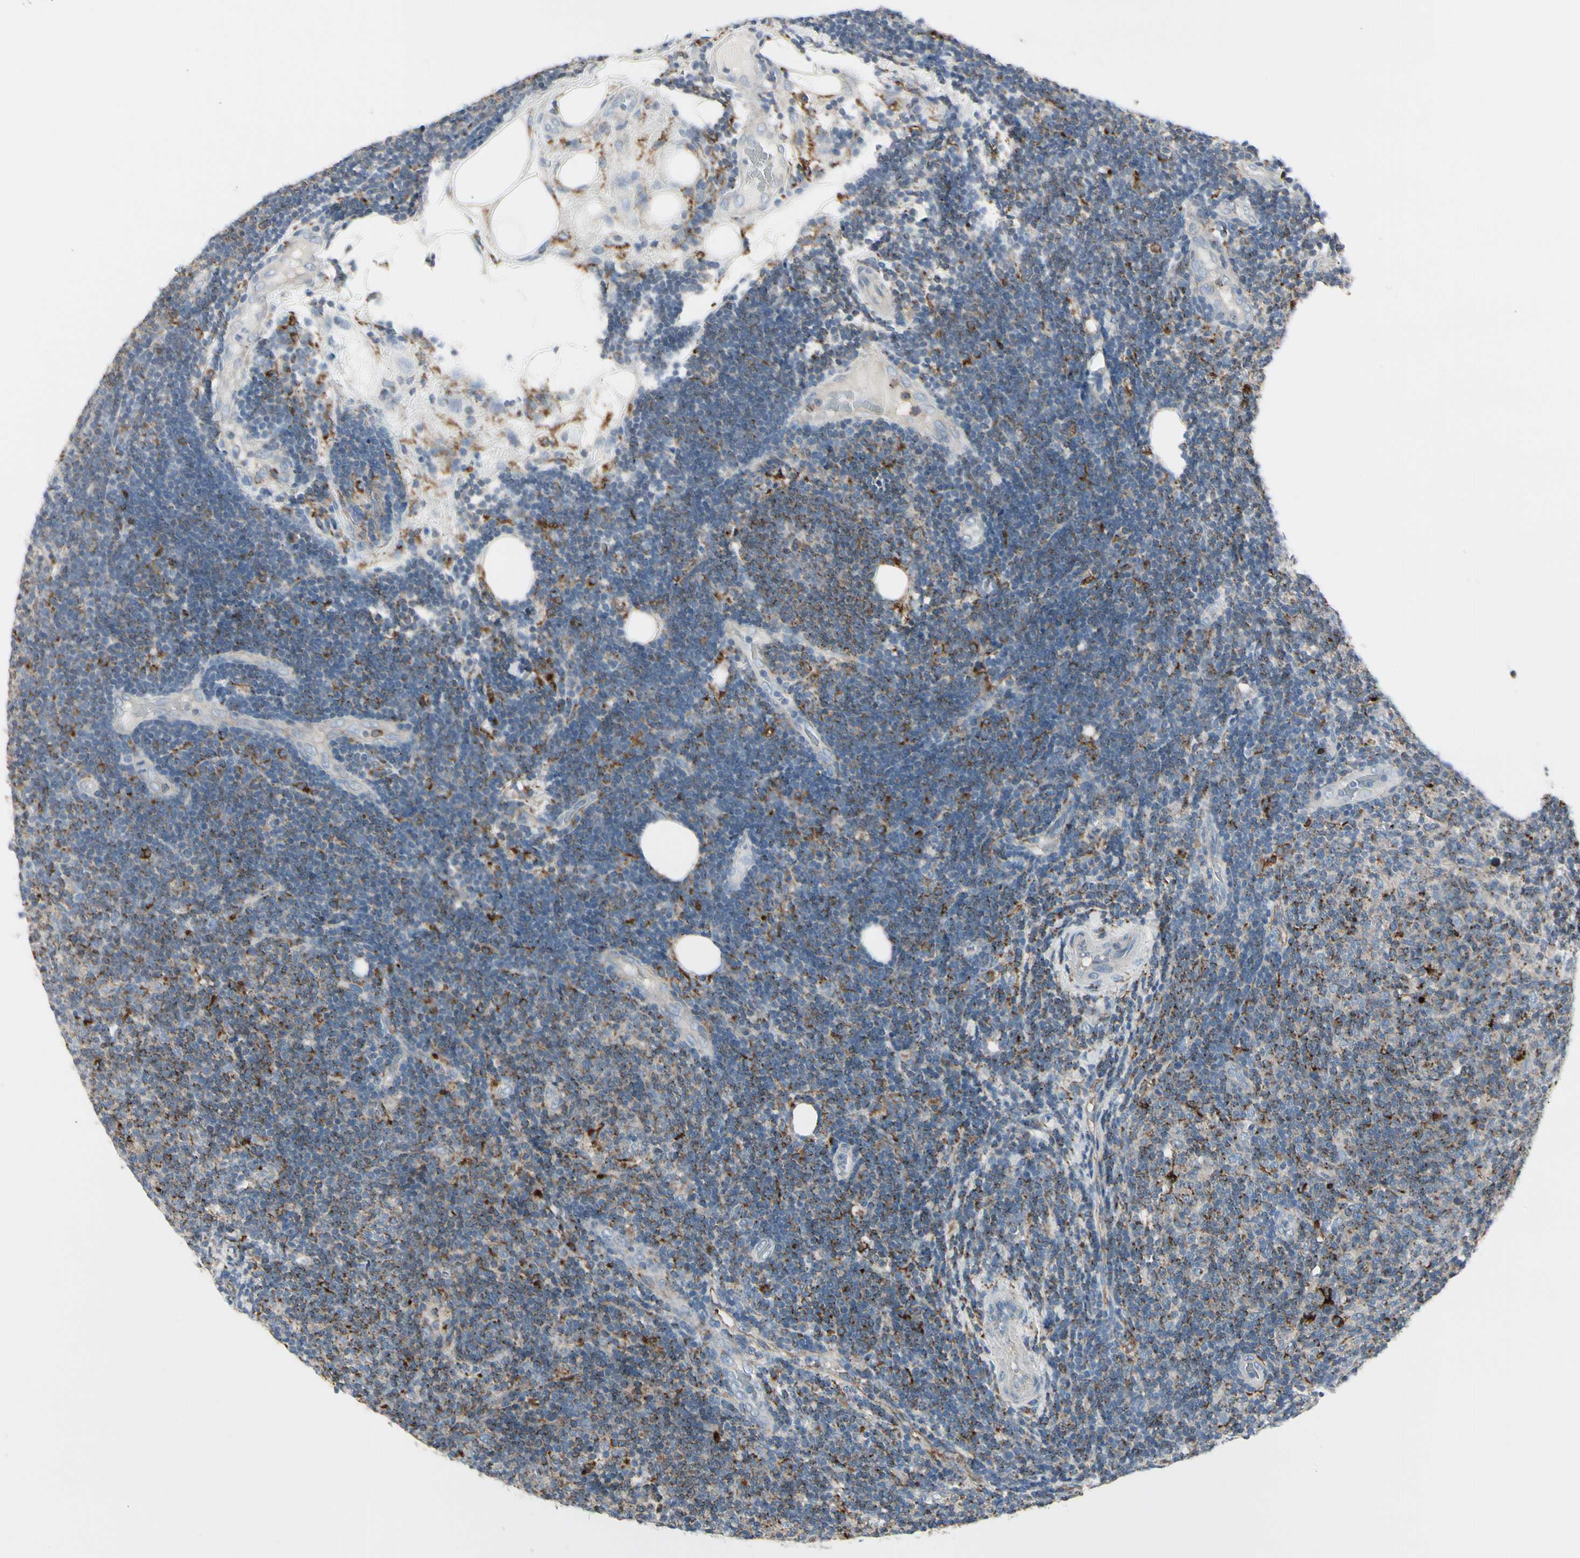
{"staining": {"intensity": "moderate", "quantity": "<25%", "location": "cytoplasmic/membranous"}, "tissue": "lymphoma", "cell_type": "Tumor cells", "image_type": "cancer", "snomed": [{"axis": "morphology", "description": "Malignant lymphoma, non-Hodgkin's type, Low grade"}, {"axis": "topography", "description": "Lymph node"}], "caption": "An IHC micrograph of tumor tissue is shown. Protein staining in brown labels moderate cytoplasmic/membranous positivity in low-grade malignant lymphoma, non-Hodgkin's type within tumor cells.", "gene": "ATP6V1B2", "patient": {"sex": "male", "age": 83}}